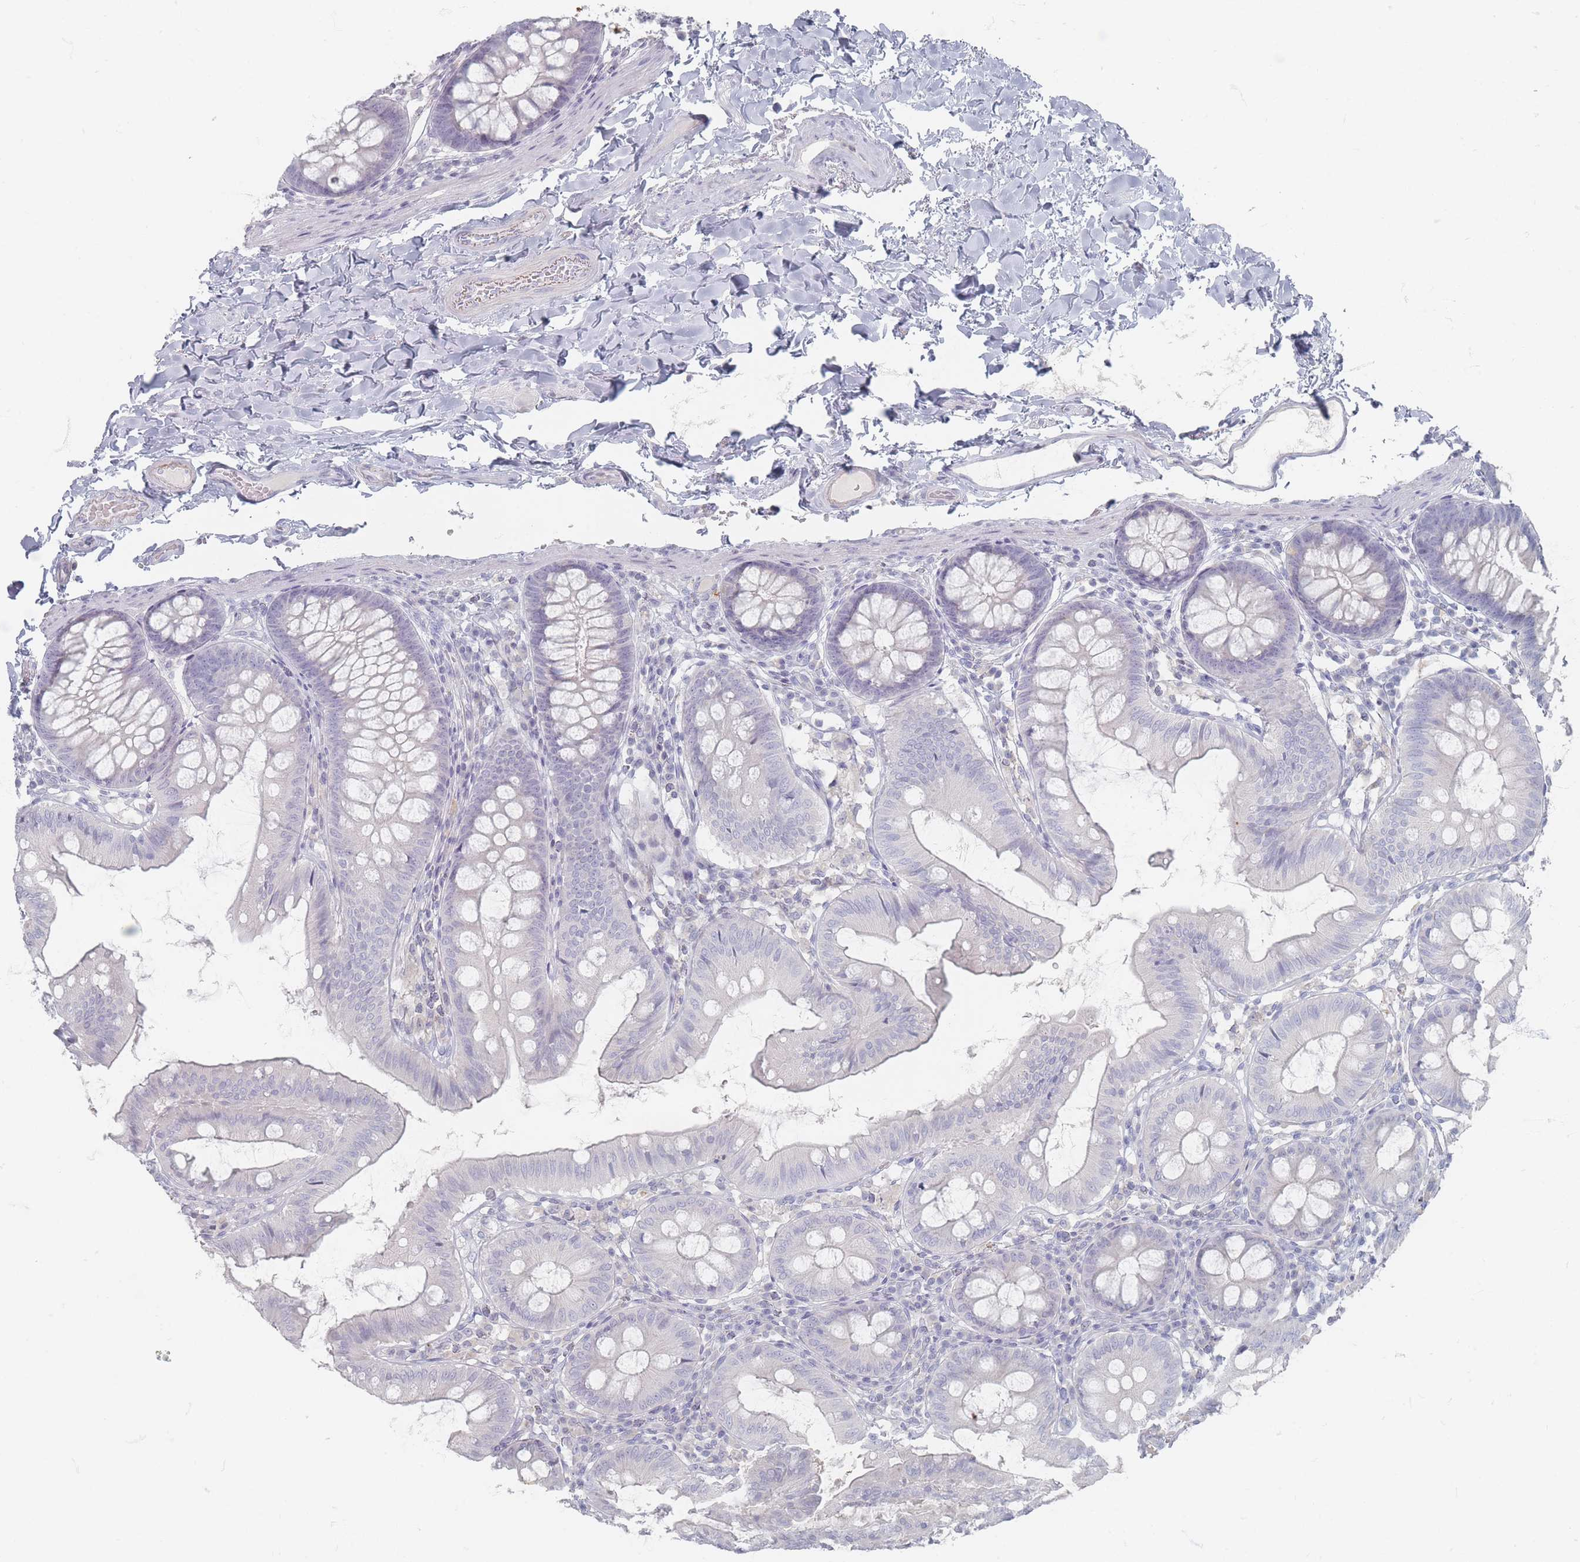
{"staining": {"intensity": "negative", "quantity": "none", "location": "none"}, "tissue": "colon", "cell_type": "Endothelial cells", "image_type": "normal", "snomed": [{"axis": "morphology", "description": "Normal tissue, NOS"}, {"axis": "topography", "description": "Colon"}], "caption": "Immunohistochemical staining of benign human colon demonstrates no significant positivity in endothelial cells. The staining is performed using DAB brown chromogen with nuclei counter-stained in using hematoxylin.", "gene": "CD37", "patient": {"sex": "male", "age": 84}}